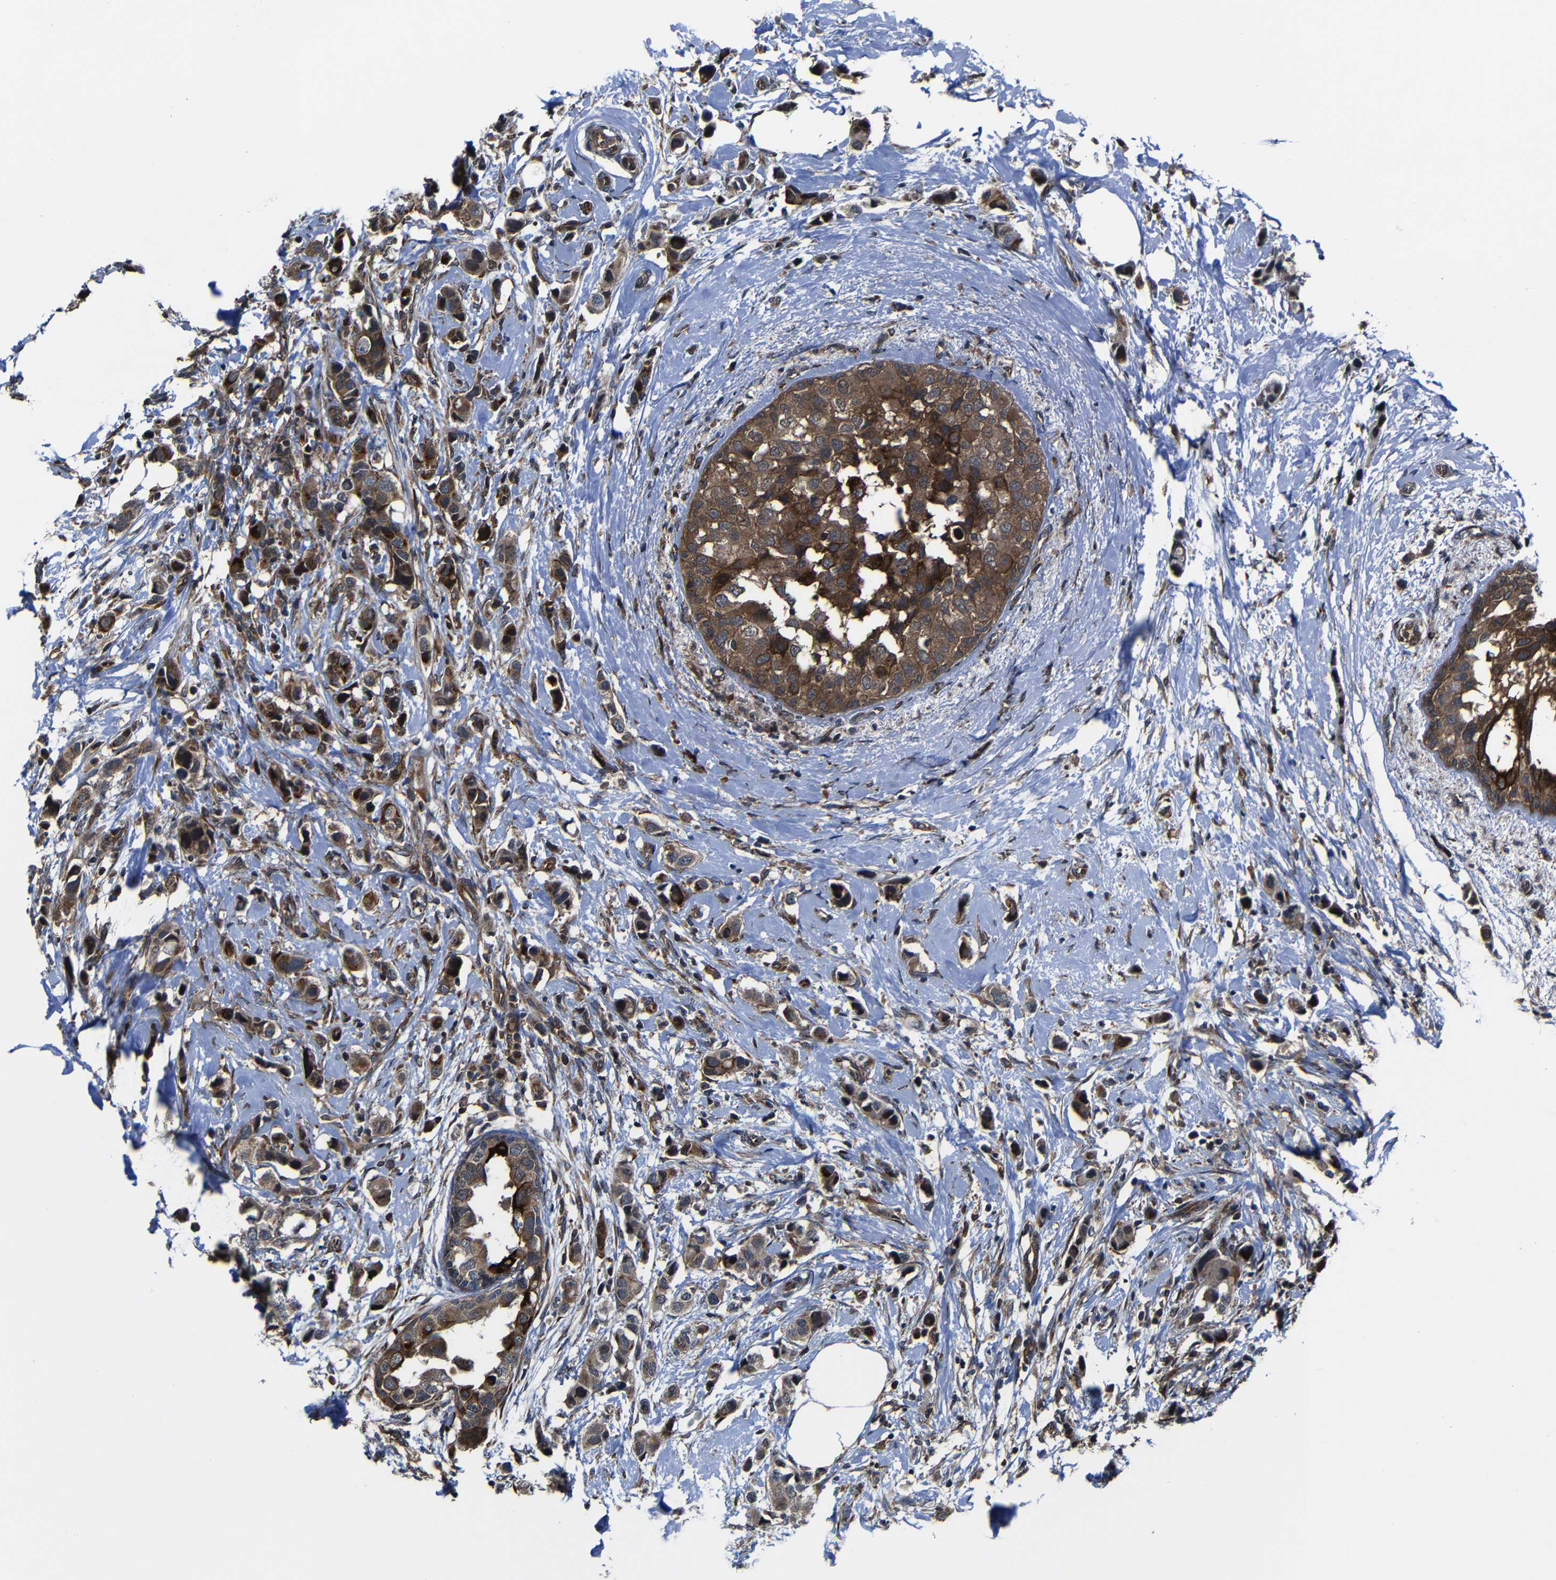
{"staining": {"intensity": "moderate", "quantity": ">75%", "location": "cytoplasmic/membranous"}, "tissue": "breast cancer", "cell_type": "Tumor cells", "image_type": "cancer", "snomed": [{"axis": "morphology", "description": "Normal tissue, NOS"}, {"axis": "morphology", "description": "Duct carcinoma"}, {"axis": "topography", "description": "Breast"}], "caption": "Immunohistochemical staining of invasive ductal carcinoma (breast) shows medium levels of moderate cytoplasmic/membranous expression in about >75% of tumor cells.", "gene": "KIAA0513", "patient": {"sex": "female", "age": 50}}